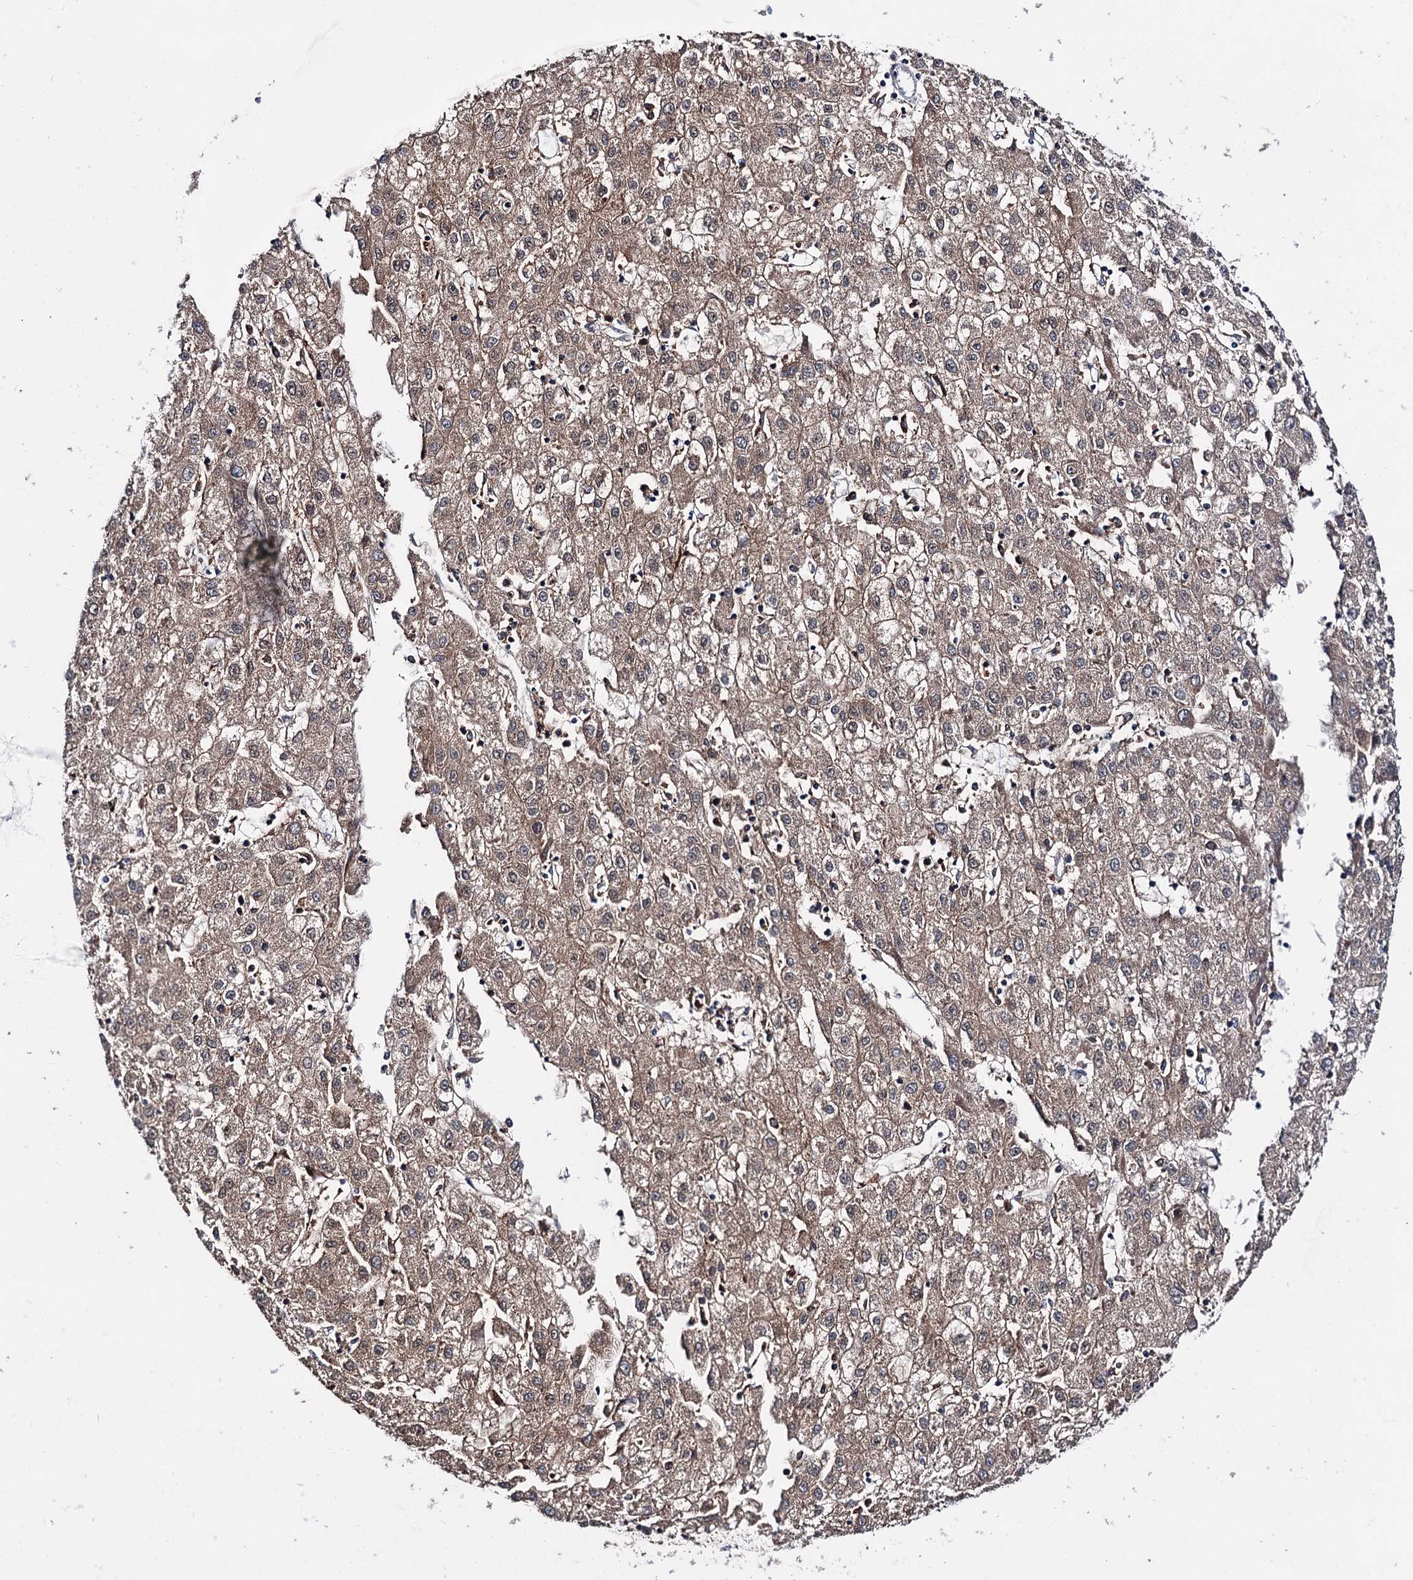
{"staining": {"intensity": "moderate", "quantity": ">75%", "location": "cytoplasmic/membranous"}, "tissue": "liver cancer", "cell_type": "Tumor cells", "image_type": "cancer", "snomed": [{"axis": "morphology", "description": "Carcinoma, Hepatocellular, NOS"}, {"axis": "topography", "description": "Liver"}], "caption": "About >75% of tumor cells in human liver hepatocellular carcinoma show moderate cytoplasmic/membranous protein staining as visualized by brown immunohistochemical staining.", "gene": "CLPB", "patient": {"sex": "male", "age": 72}}